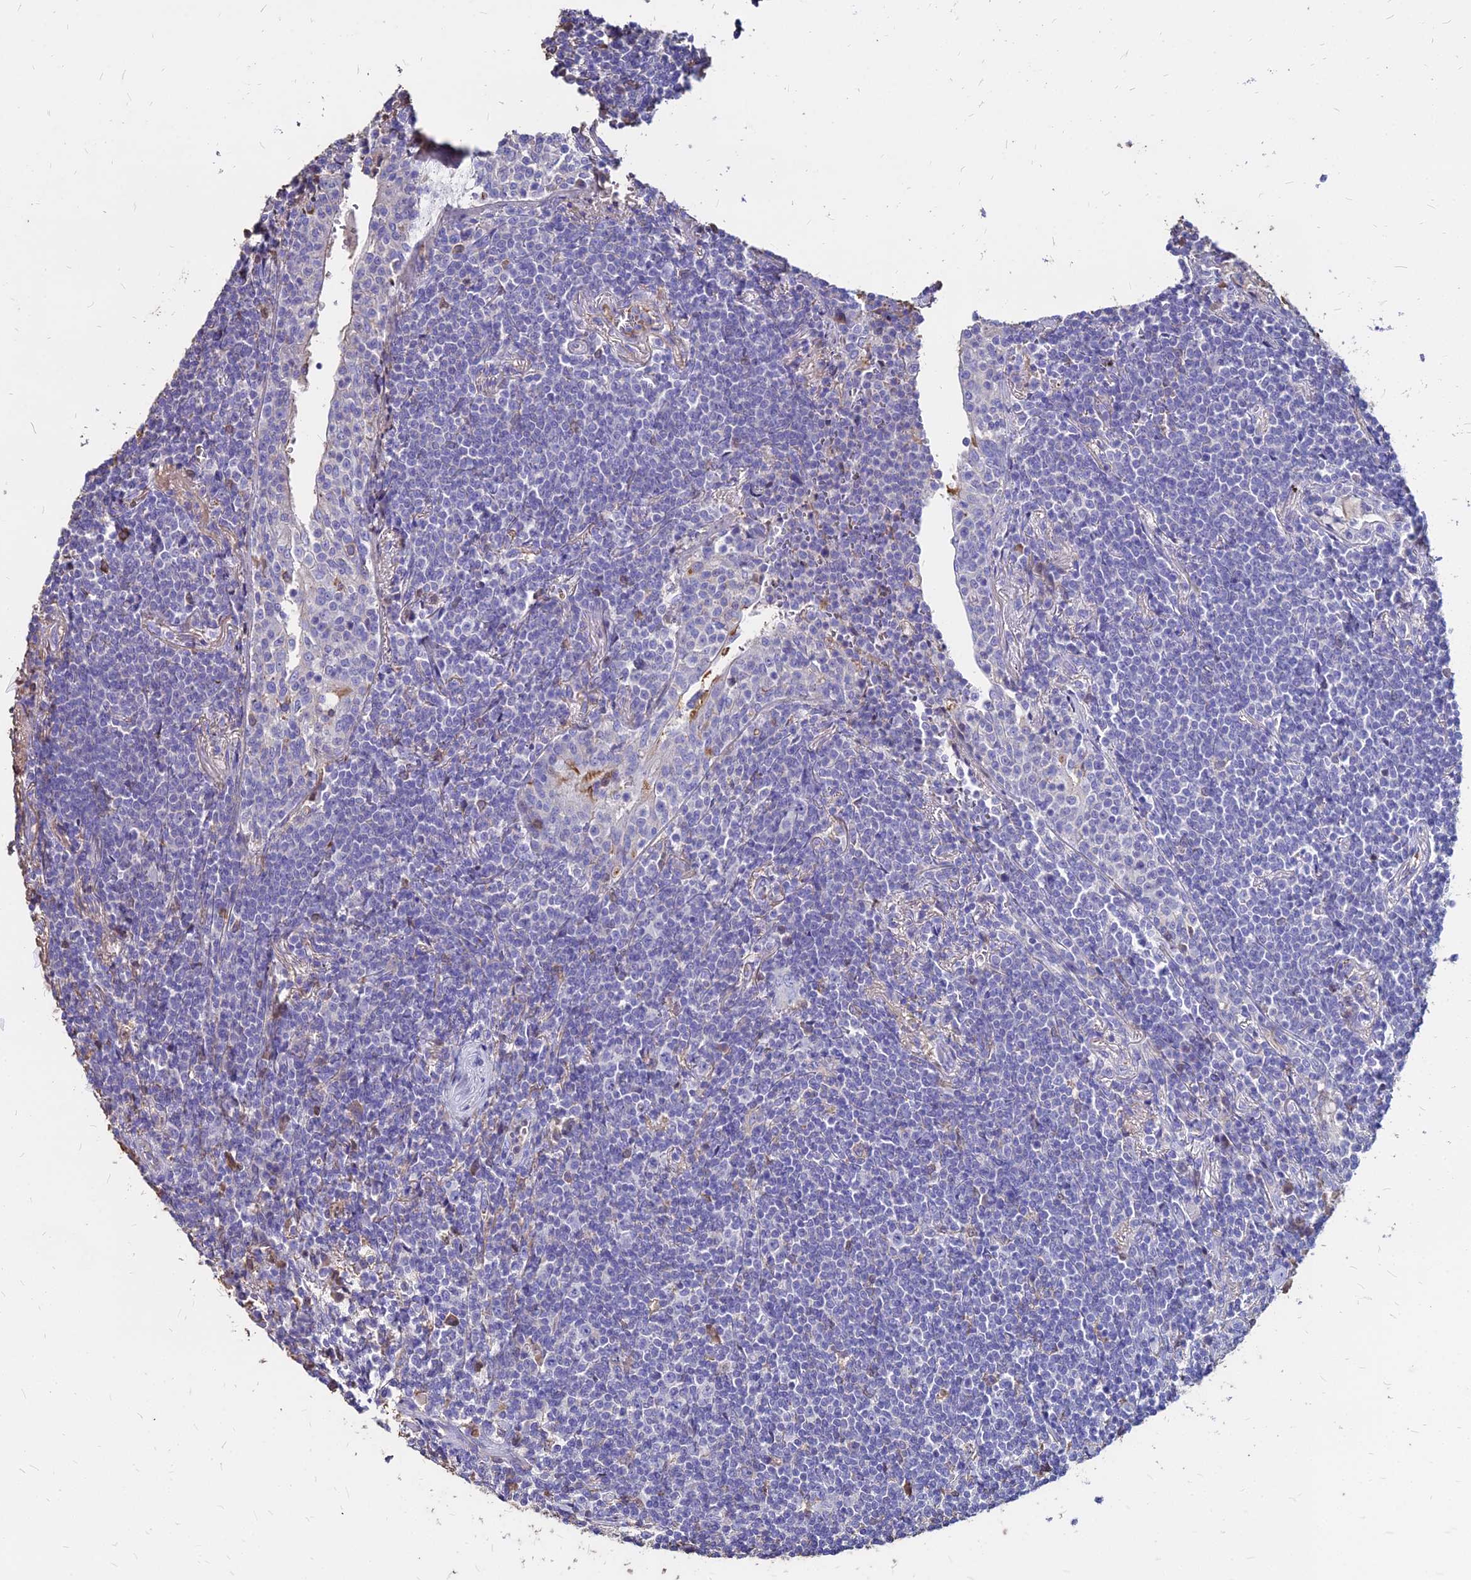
{"staining": {"intensity": "negative", "quantity": "none", "location": "none"}, "tissue": "lymphoma", "cell_type": "Tumor cells", "image_type": "cancer", "snomed": [{"axis": "morphology", "description": "Malignant lymphoma, non-Hodgkin's type, Low grade"}, {"axis": "topography", "description": "Lung"}], "caption": "A micrograph of low-grade malignant lymphoma, non-Hodgkin's type stained for a protein reveals no brown staining in tumor cells. (DAB immunohistochemistry (IHC) visualized using brightfield microscopy, high magnification).", "gene": "NME5", "patient": {"sex": "female", "age": 71}}